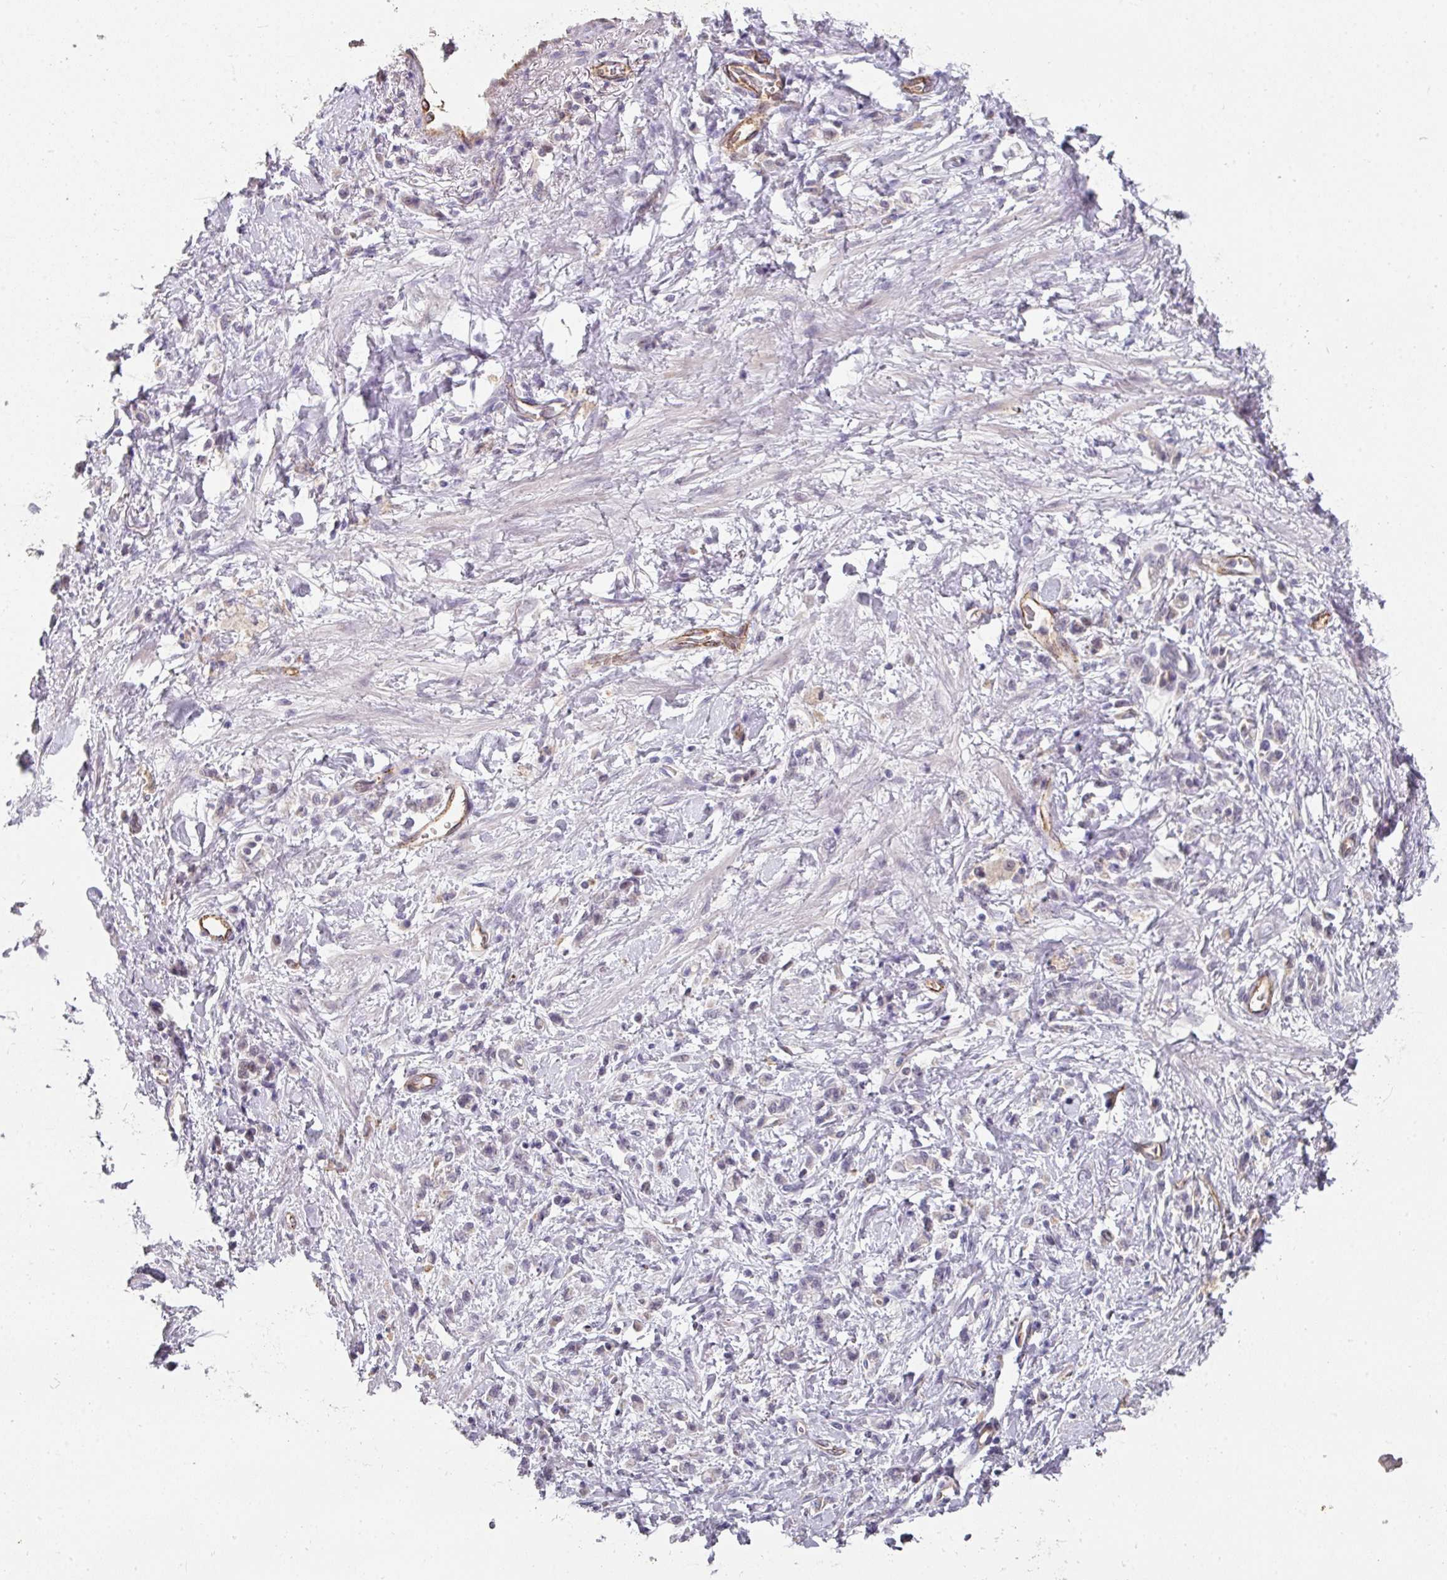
{"staining": {"intensity": "negative", "quantity": "none", "location": "none"}, "tissue": "stomach cancer", "cell_type": "Tumor cells", "image_type": "cancer", "snomed": [{"axis": "morphology", "description": "Adenocarcinoma, NOS"}, {"axis": "topography", "description": "Stomach"}], "caption": "This micrograph is of stomach cancer stained with immunohistochemistry (IHC) to label a protein in brown with the nuclei are counter-stained blue. There is no staining in tumor cells.", "gene": "SIDT2", "patient": {"sex": "male", "age": 77}}